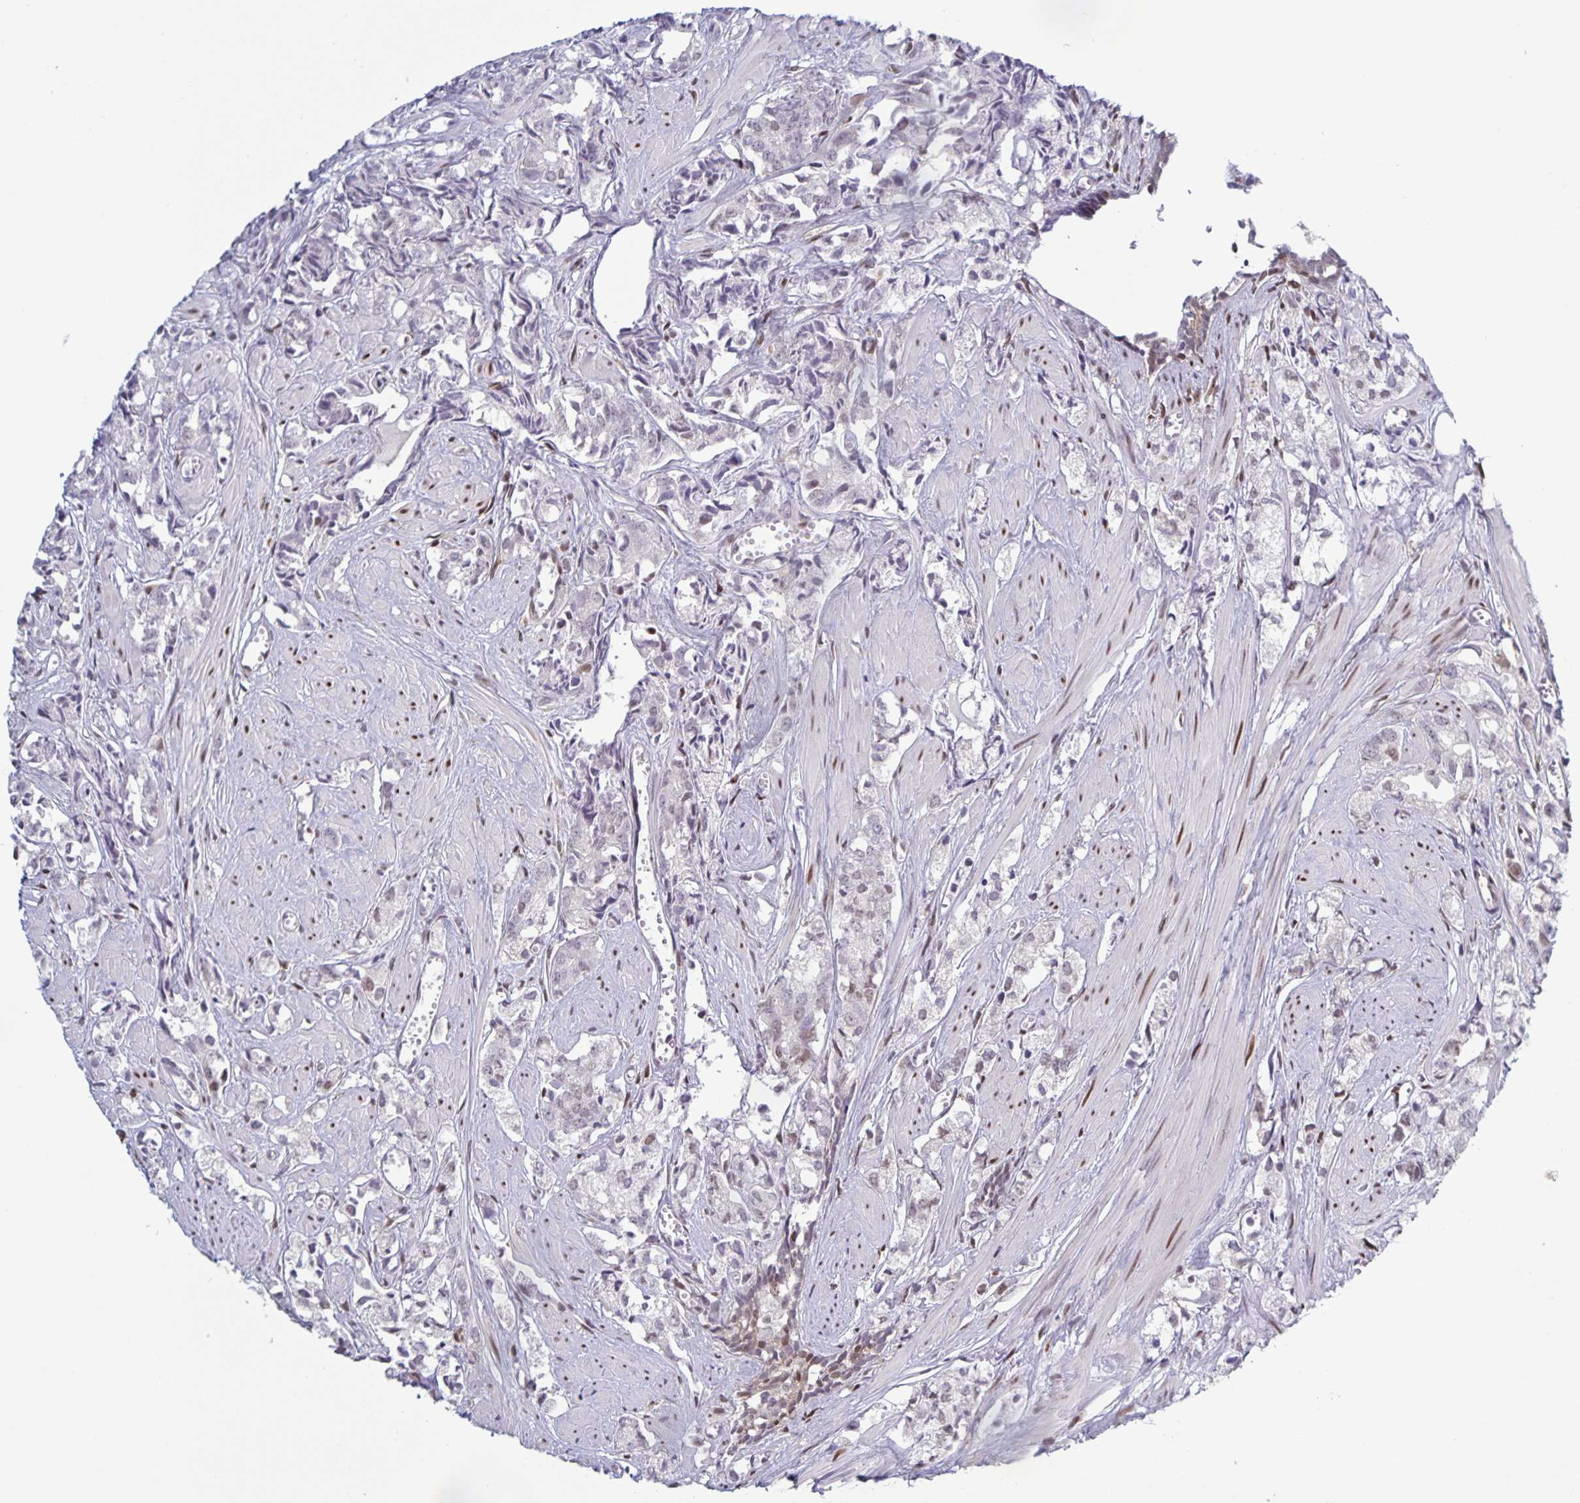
{"staining": {"intensity": "negative", "quantity": "none", "location": "none"}, "tissue": "prostate cancer", "cell_type": "Tumor cells", "image_type": "cancer", "snomed": [{"axis": "morphology", "description": "Adenocarcinoma, High grade"}, {"axis": "topography", "description": "Prostate"}], "caption": "Immunohistochemistry of prostate cancer (high-grade adenocarcinoma) demonstrates no positivity in tumor cells.", "gene": "JUND", "patient": {"sex": "male", "age": 58}}